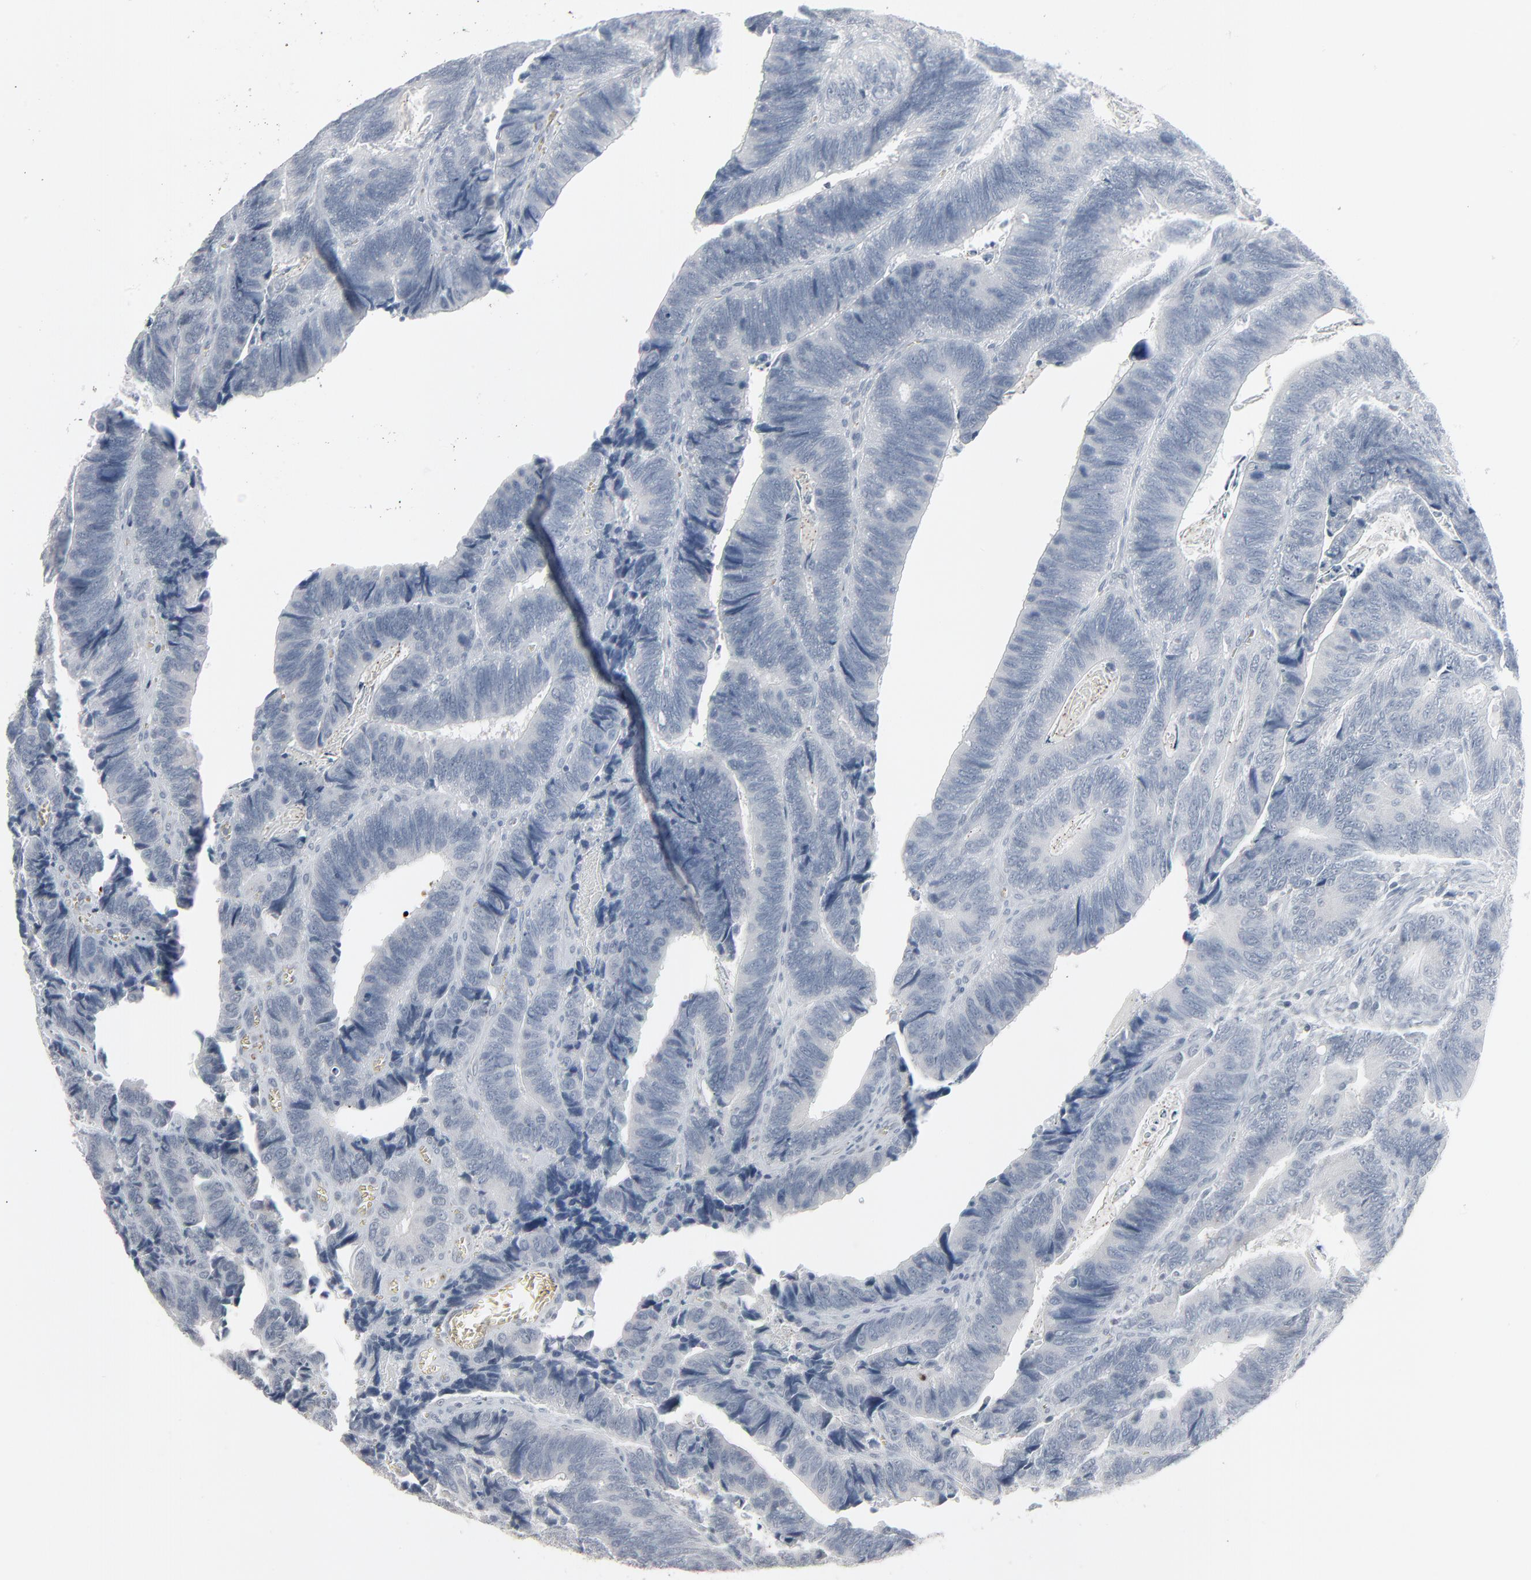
{"staining": {"intensity": "negative", "quantity": "none", "location": "none"}, "tissue": "colorectal cancer", "cell_type": "Tumor cells", "image_type": "cancer", "snomed": [{"axis": "morphology", "description": "Adenocarcinoma, NOS"}, {"axis": "topography", "description": "Colon"}], "caption": "A high-resolution micrograph shows immunohistochemistry (IHC) staining of colorectal cancer, which displays no significant expression in tumor cells. The staining was performed using DAB (3,3'-diaminobenzidine) to visualize the protein expression in brown, while the nuclei were stained in blue with hematoxylin (Magnification: 20x).", "gene": "SAGE1", "patient": {"sex": "male", "age": 72}}